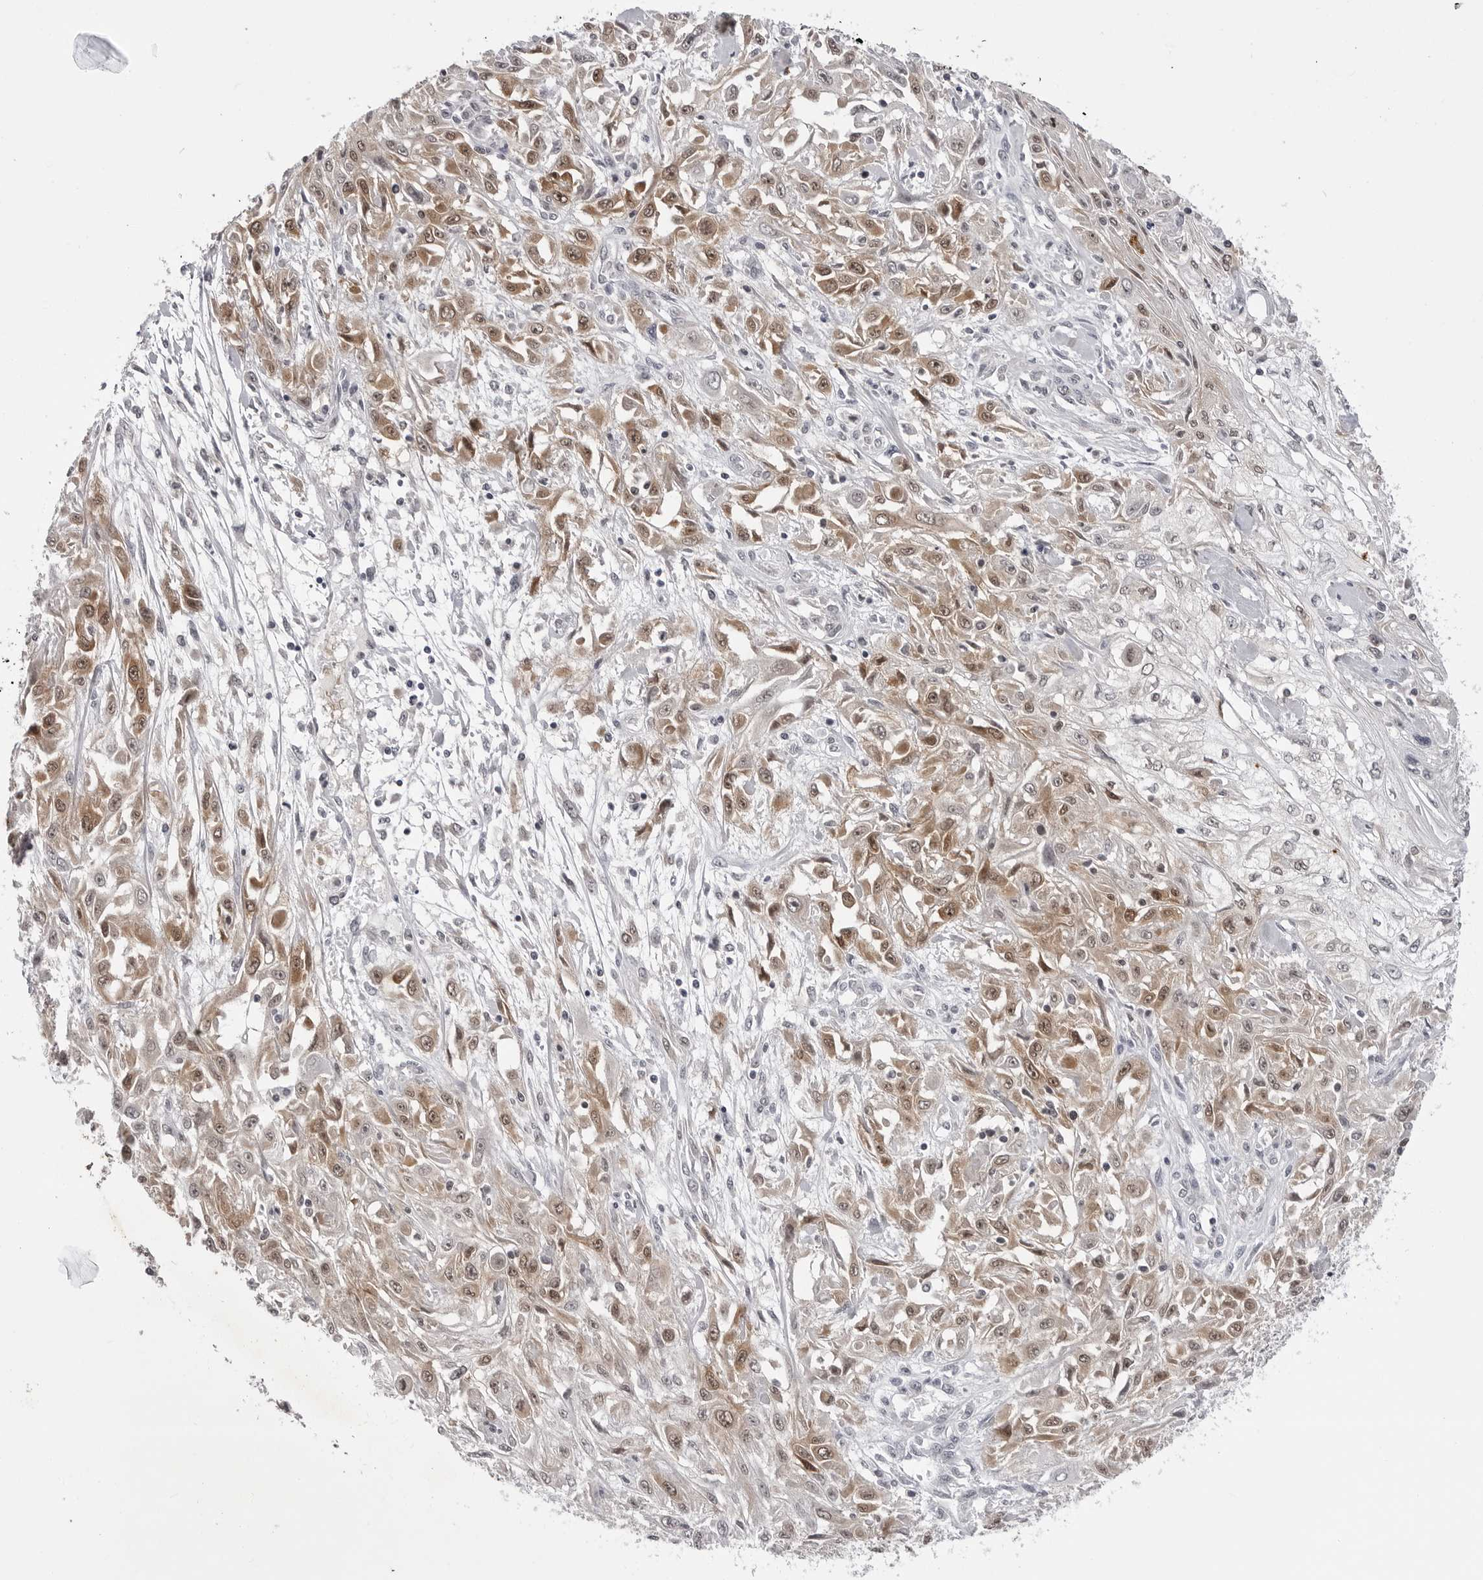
{"staining": {"intensity": "moderate", "quantity": ">75%", "location": "cytoplasmic/membranous,nuclear"}, "tissue": "skin cancer", "cell_type": "Tumor cells", "image_type": "cancer", "snomed": [{"axis": "morphology", "description": "Squamous cell carcinoma, NOS"}, {"axis": "morphology", "description": "Squamous cell carcinoma, metastatic, NOS"}, {"axis": "topography", "description": "Skin"}, {"axis": "topography", "description": "Lymph node"}], "caption": "Squamous cell carcinoma (skin) stained with a protein marker demonstrates moderate staining in tumor cells.", "gene": "RRM1", "patient": {"sex": "male", "age": 75}}